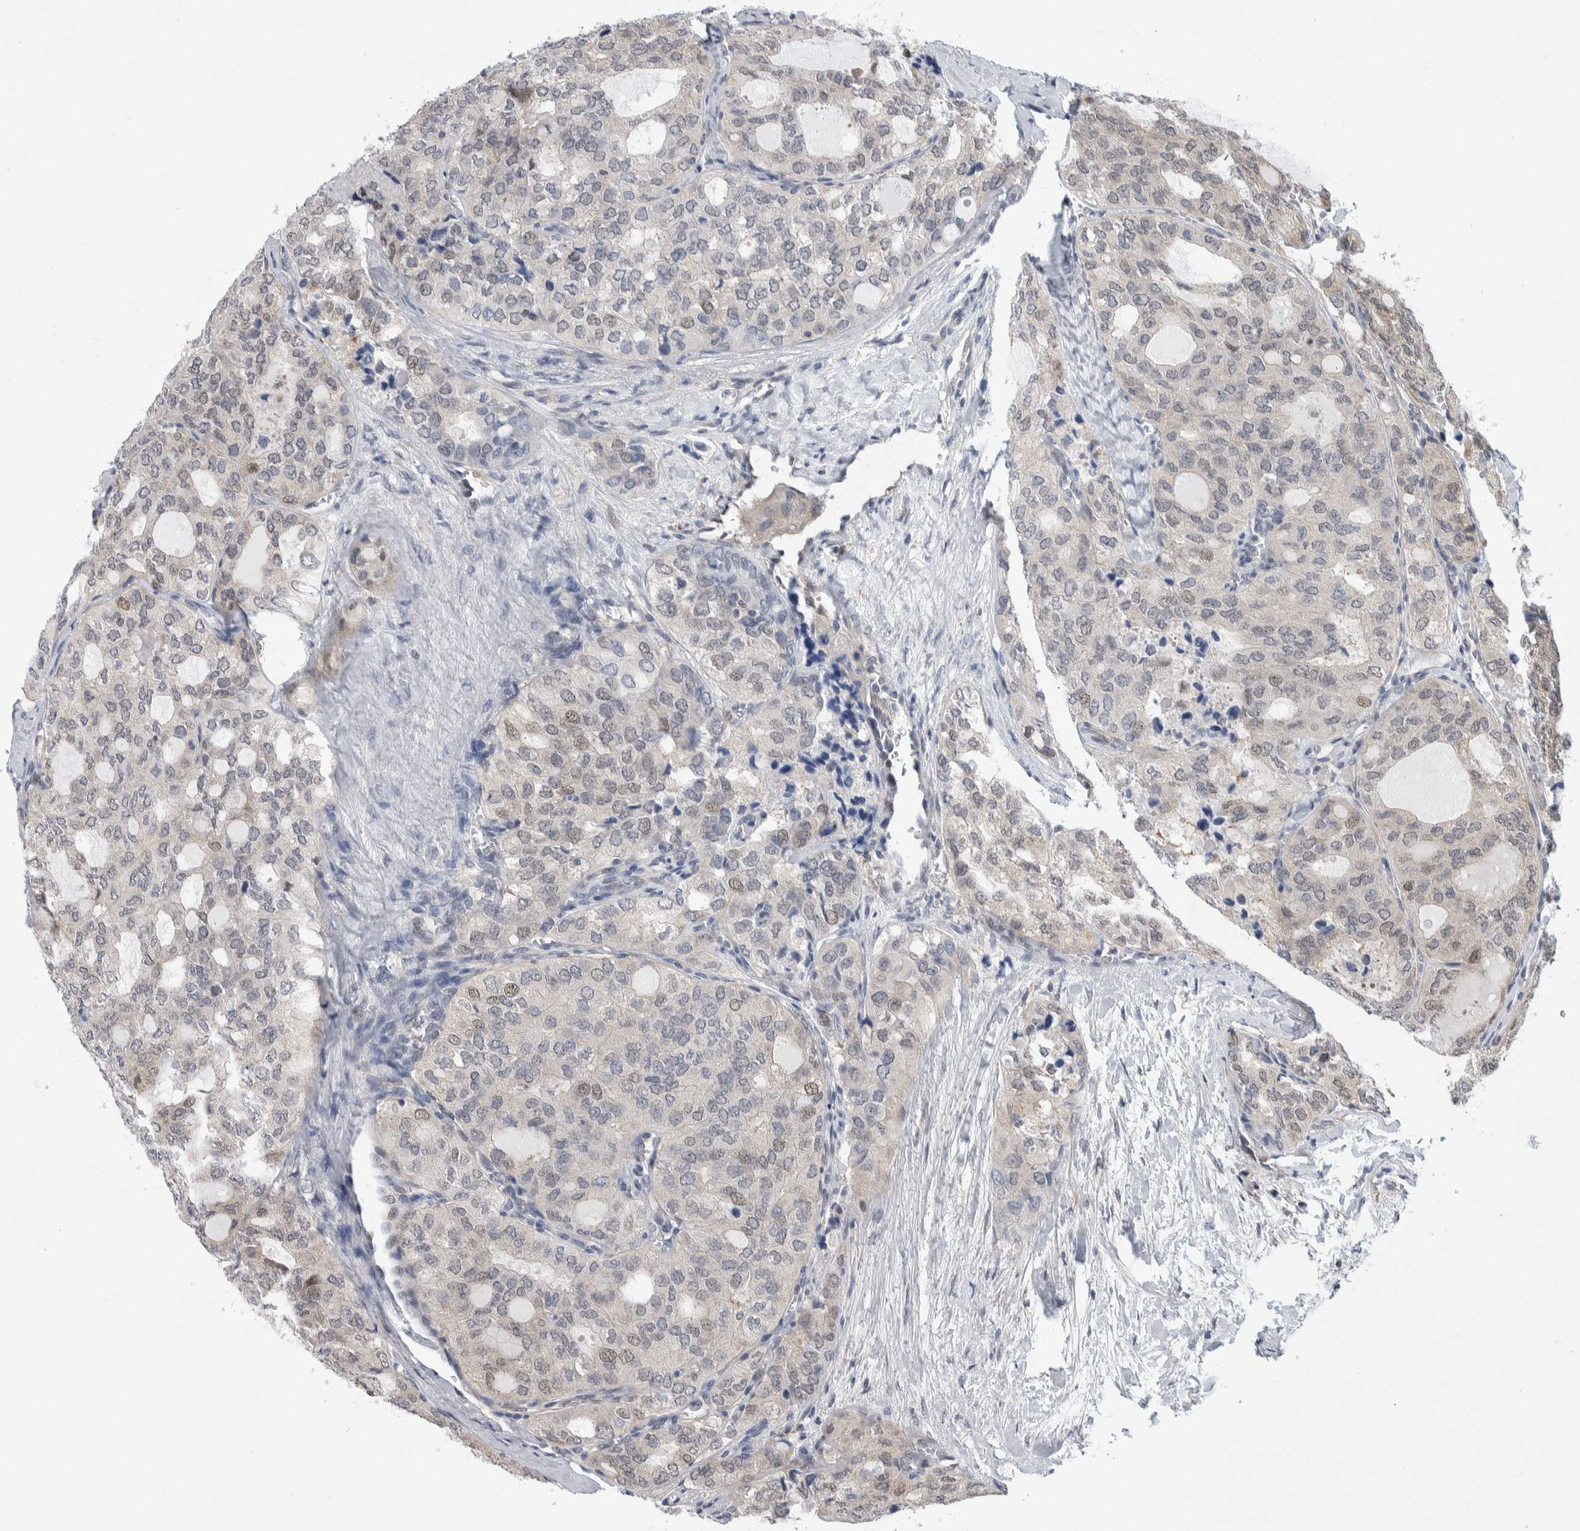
{"staining": {"intensity": "negative", "quantity": "none", "location": "none"}, "tissue": "thyroid cancer", "cell_type": "Tumor cells", "image_type": "cancer", "snomed": [{"axis": "morphology", "description": "Follicular adenoma carcinoma, NOS"}, {"axis": "topography", "description": "Thyroid gland"}], "caption": "This is a image of immunohistochemistry staining of thyroid follicular adenoma carcinoma, which shows no expression in tumor cells. Brightfield microscopy of immunohistochemistry (IHC) stained with DAB (brown) and hematoxylin (blue), captured at high magnification.", "gene": "PTPA", "patient": {"sex": "male", "age": 75}}